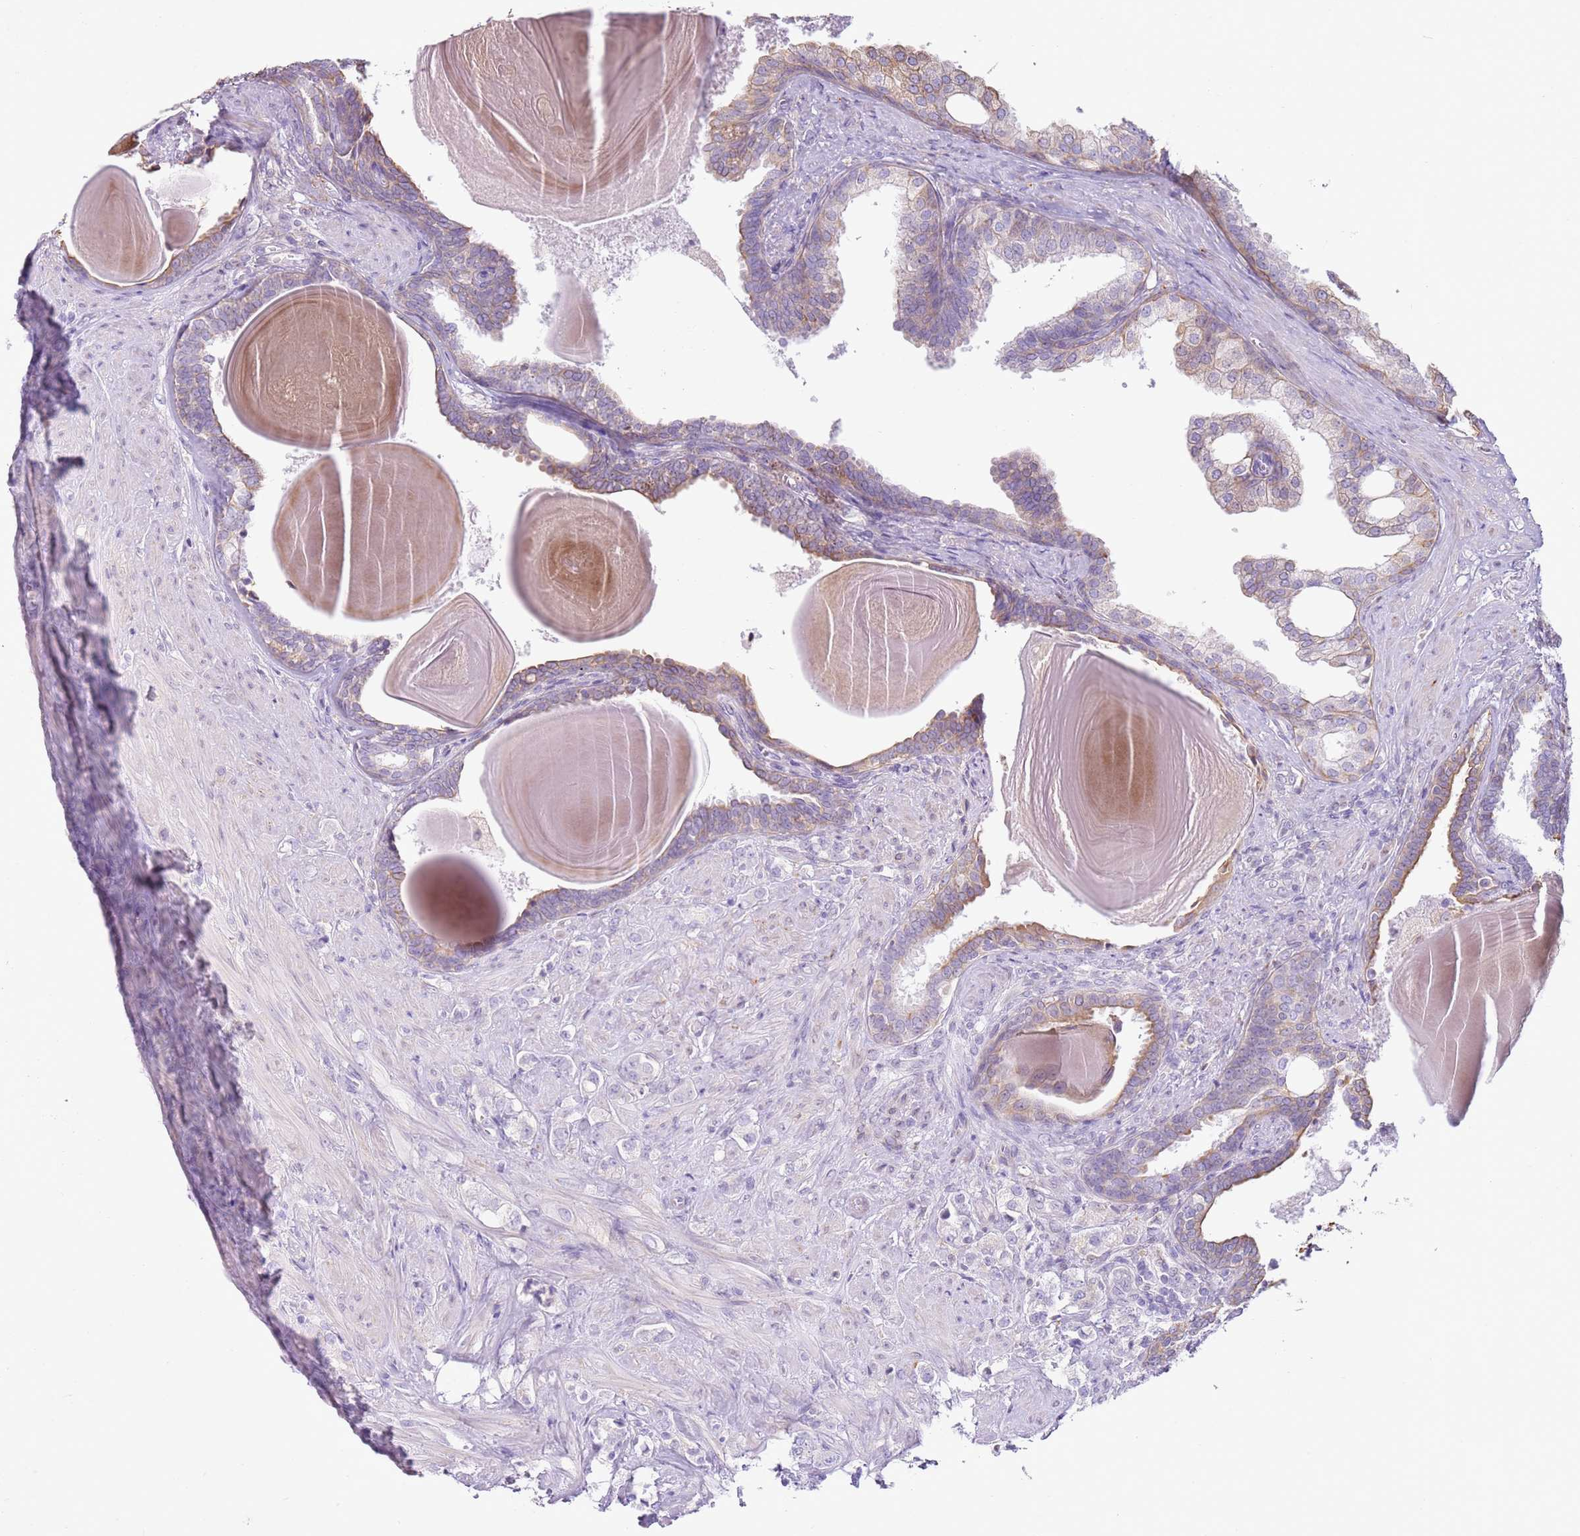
{"staining": {"intensity": "negative", "quantity": "none", "location": "none"}, "tissue": "prostate cancer", "cell_type": "Tumor cells", "image_type": "cancer", "snomed": [{"axis": "morphology", "description": "Adenocarcinoma, High grade"}, {"axis": "topography", "description": "Prostate"}], "caption": "Immunohistochemical staining of high-grade adenocarcinoma (prostate) shows no significant expression in tumor cells. (DAB immunohistochemistry, high magnification).", "gene": "OAF", "patient": {"sex": "male", "age": 62}}